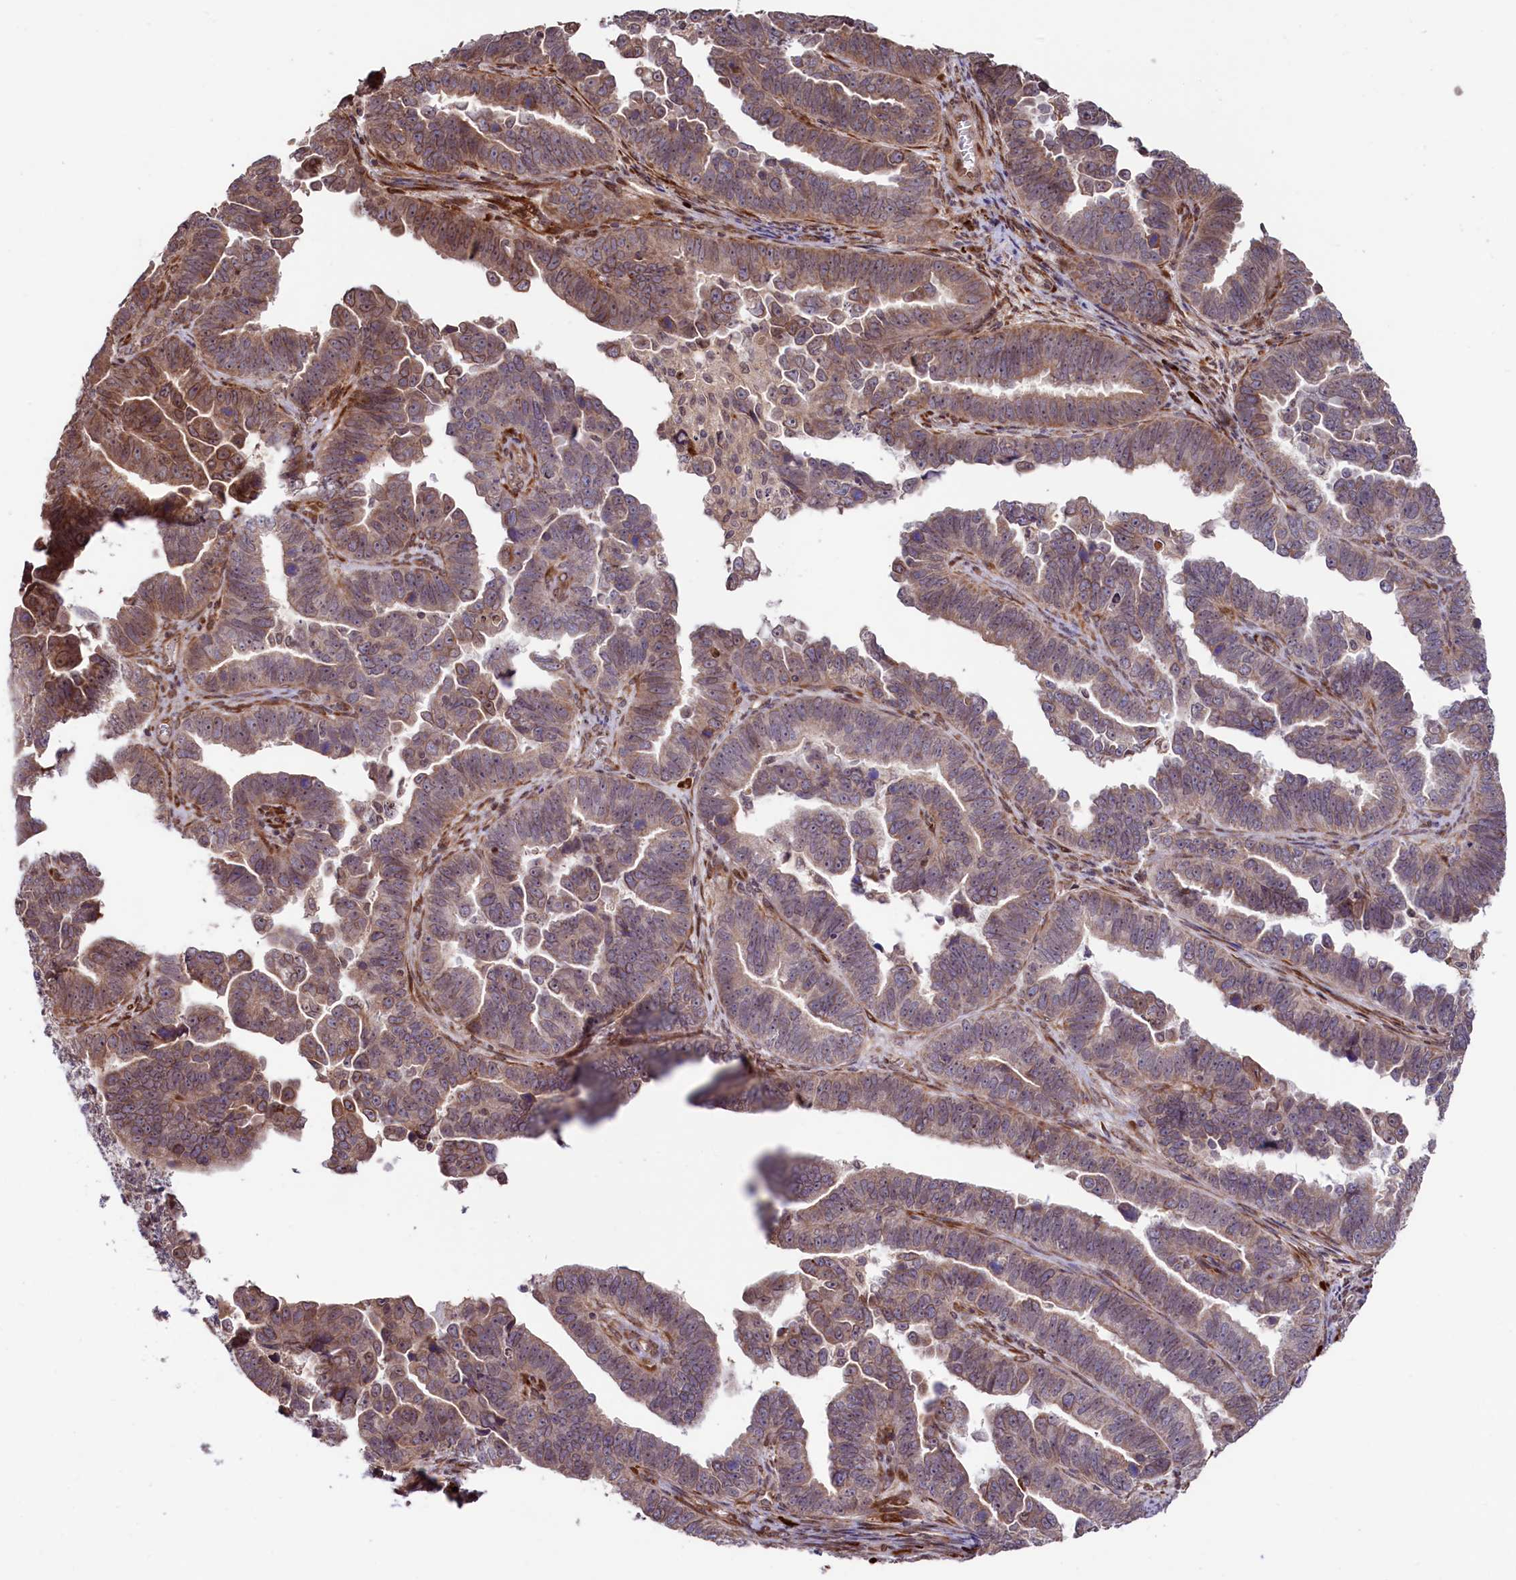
{"staining": {"intensity": "moderate", "quantity": "<25%", "location": "cytoplasmic/membranous,nuclear"}, "tissue": "endometrial cancer", "cell_type": "Tumor cells", "image_type": "cancer", "snomed": [{"axis": "morphology", "description": "Adenocarcinoma, NOS"}, {"axis": "topography", "description": "Endometrium"}], "caption": "Moderate cytoplasmic/membranous and nuclear expression for a protein is identified in approximately <25% of tumor cells of endometrial cancer (adenocarcinoma) using immunohistochemistry (IHC).", "gene": "C5orf15", "patient": {"sex": "female", "age": 75}}